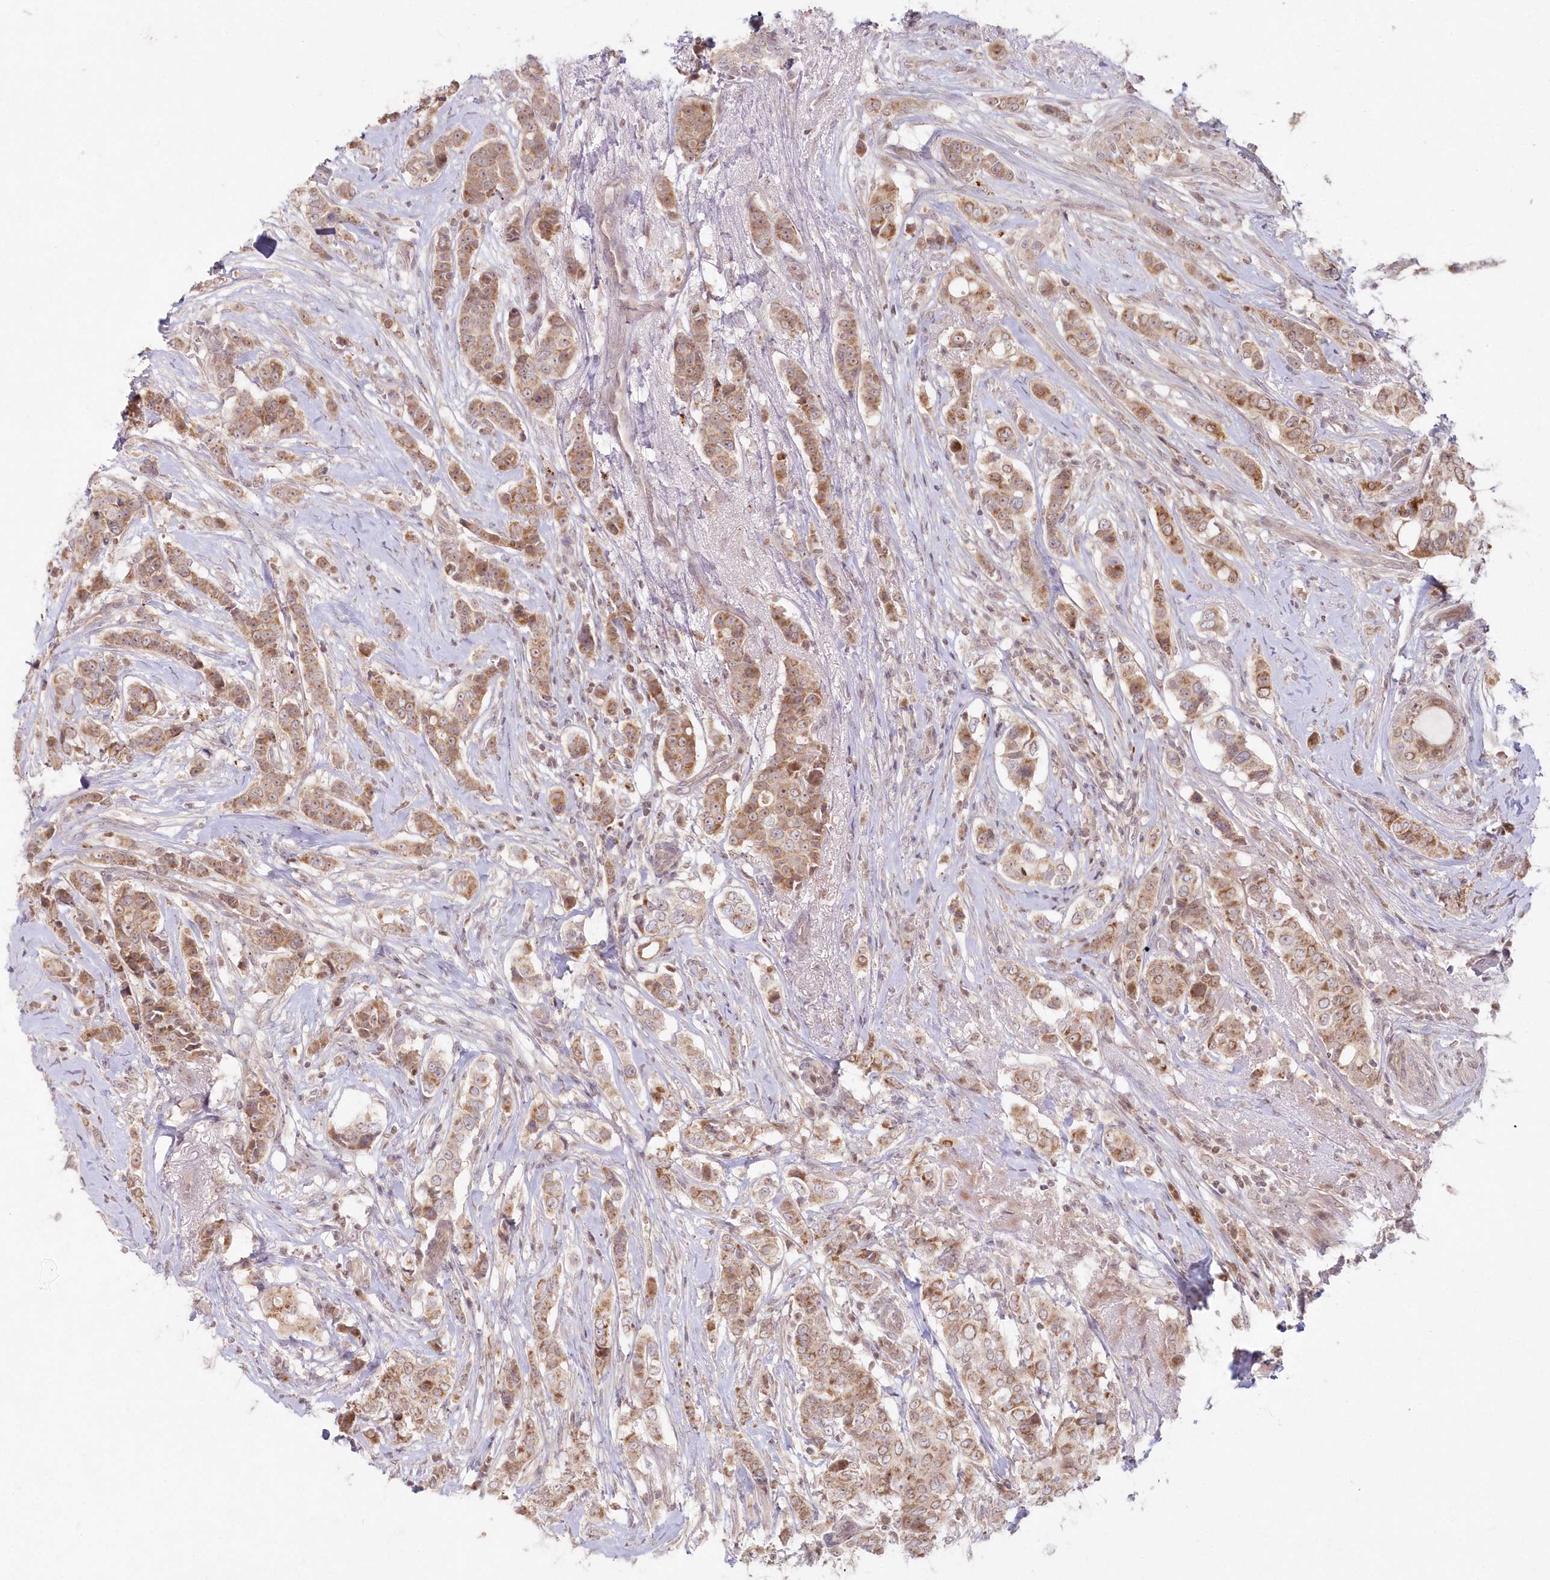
{"staining": {"intensity": "moderate", "quantity": ">75%", "location": "cytoplasmic/membranous,nuclear"}, "tissue": "breast cancer", "cell_type": "Tumor cells", "image_type": "cancer", "snomed": [{"axis": "morphology", "description": "Lobular carcinoma"}, {"axis": "topography", "description": "Breast"}], "caption": "DAB (3,3'-diaminobenzidine) immunohistochemical staining of breast lobular carcinoma displays moderate cytoplasmic/membranous and nuclear protein positivity in approximately >75% of tumor cells.", "gene": "ASCC1", "patient": {"sex": "female", "age": 51}}